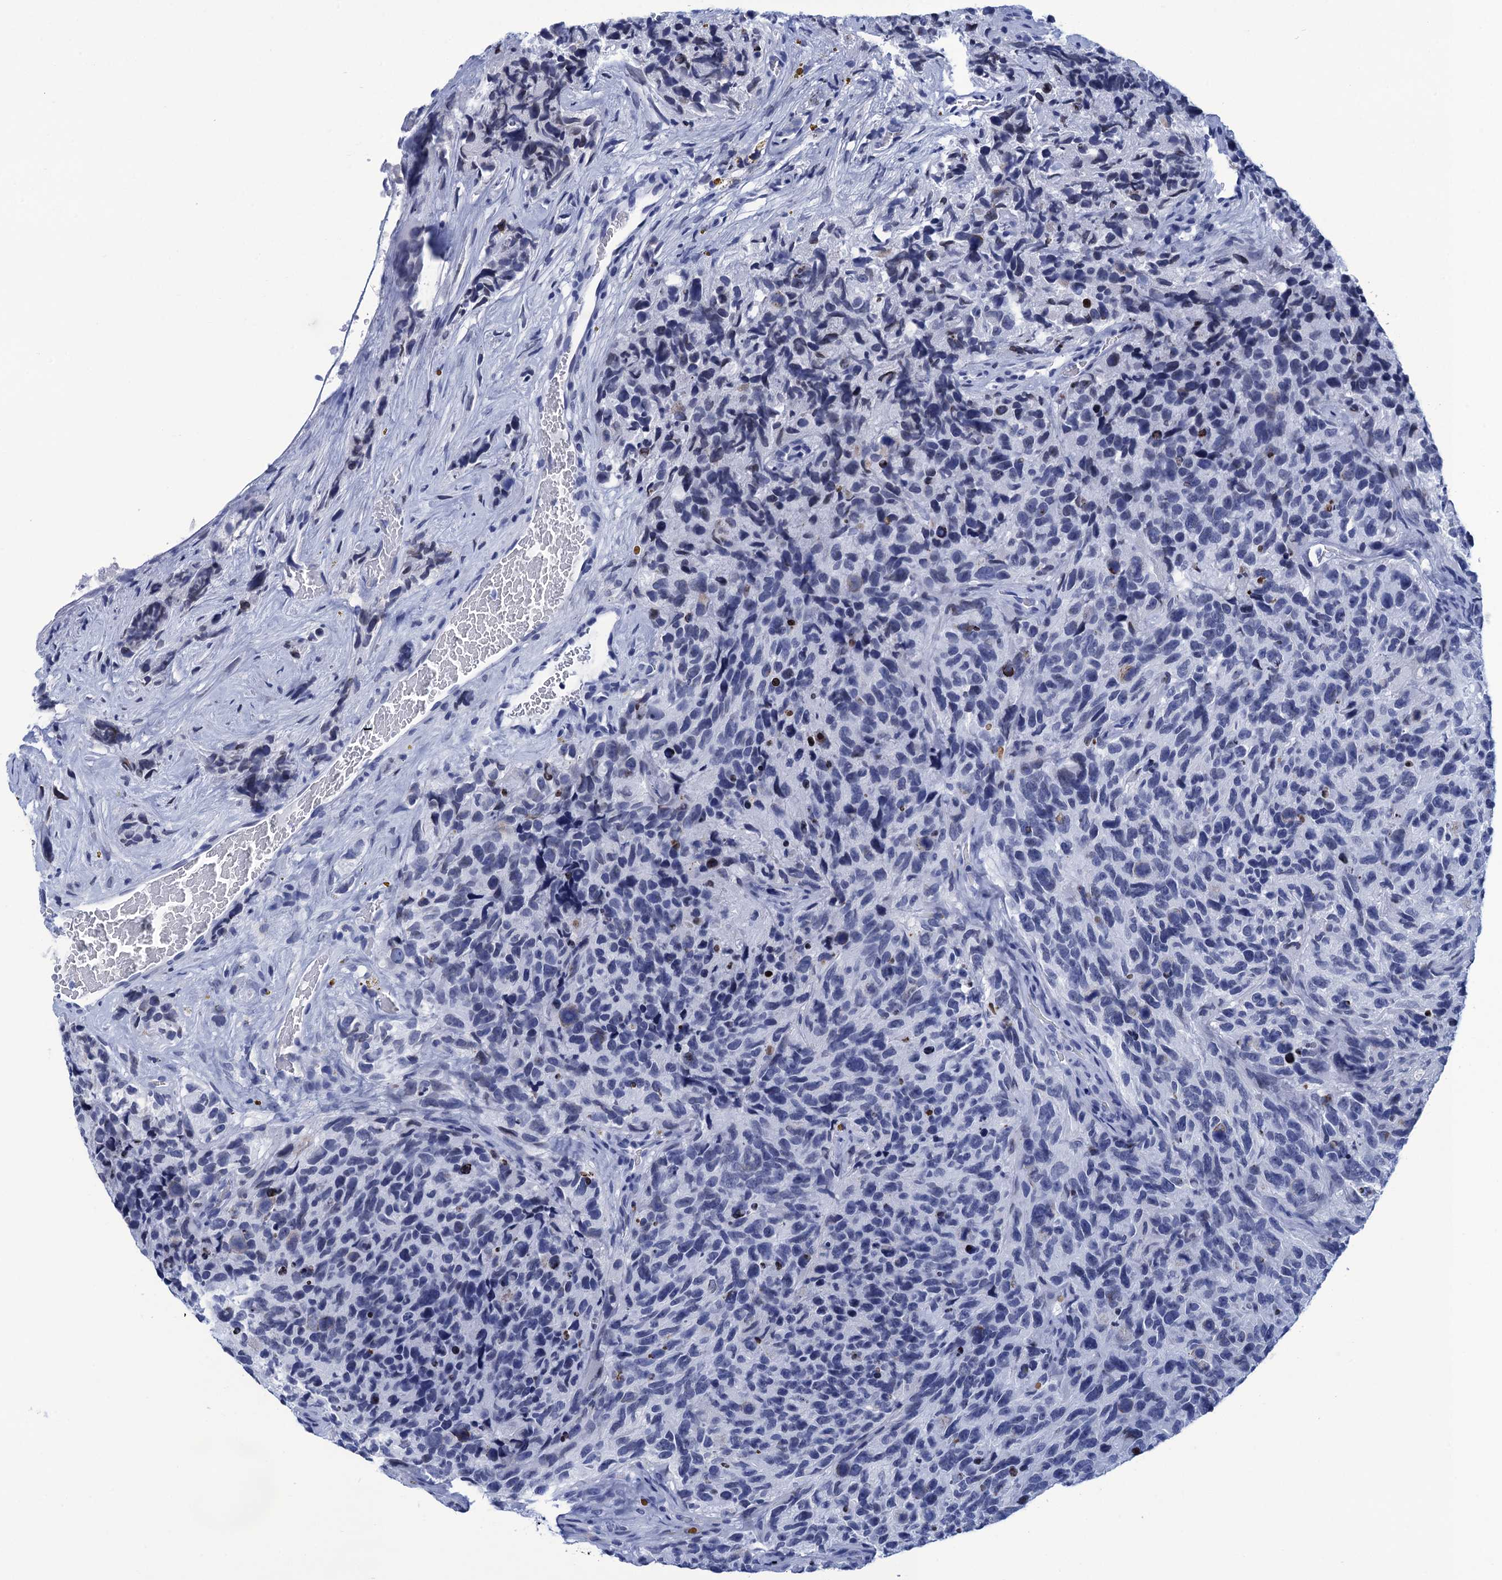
{"staining": {"intensity": "negative", "quantity": "none", "location": "none"}, "tissue": "glioma", "cell_type": "Tumor cells", "image_type": "cancer", "snomed": [{"axis": "morphology", "description": "Glioma, malignant, High grade"}, {"axis": "topography", "description": "Brain"}], "caption": "Glioma stained for a protein using immunohistochemistry reveals no staining tumor cells.", "gene": "METTL25", "patient": {"sex": "male", "age": 69}}